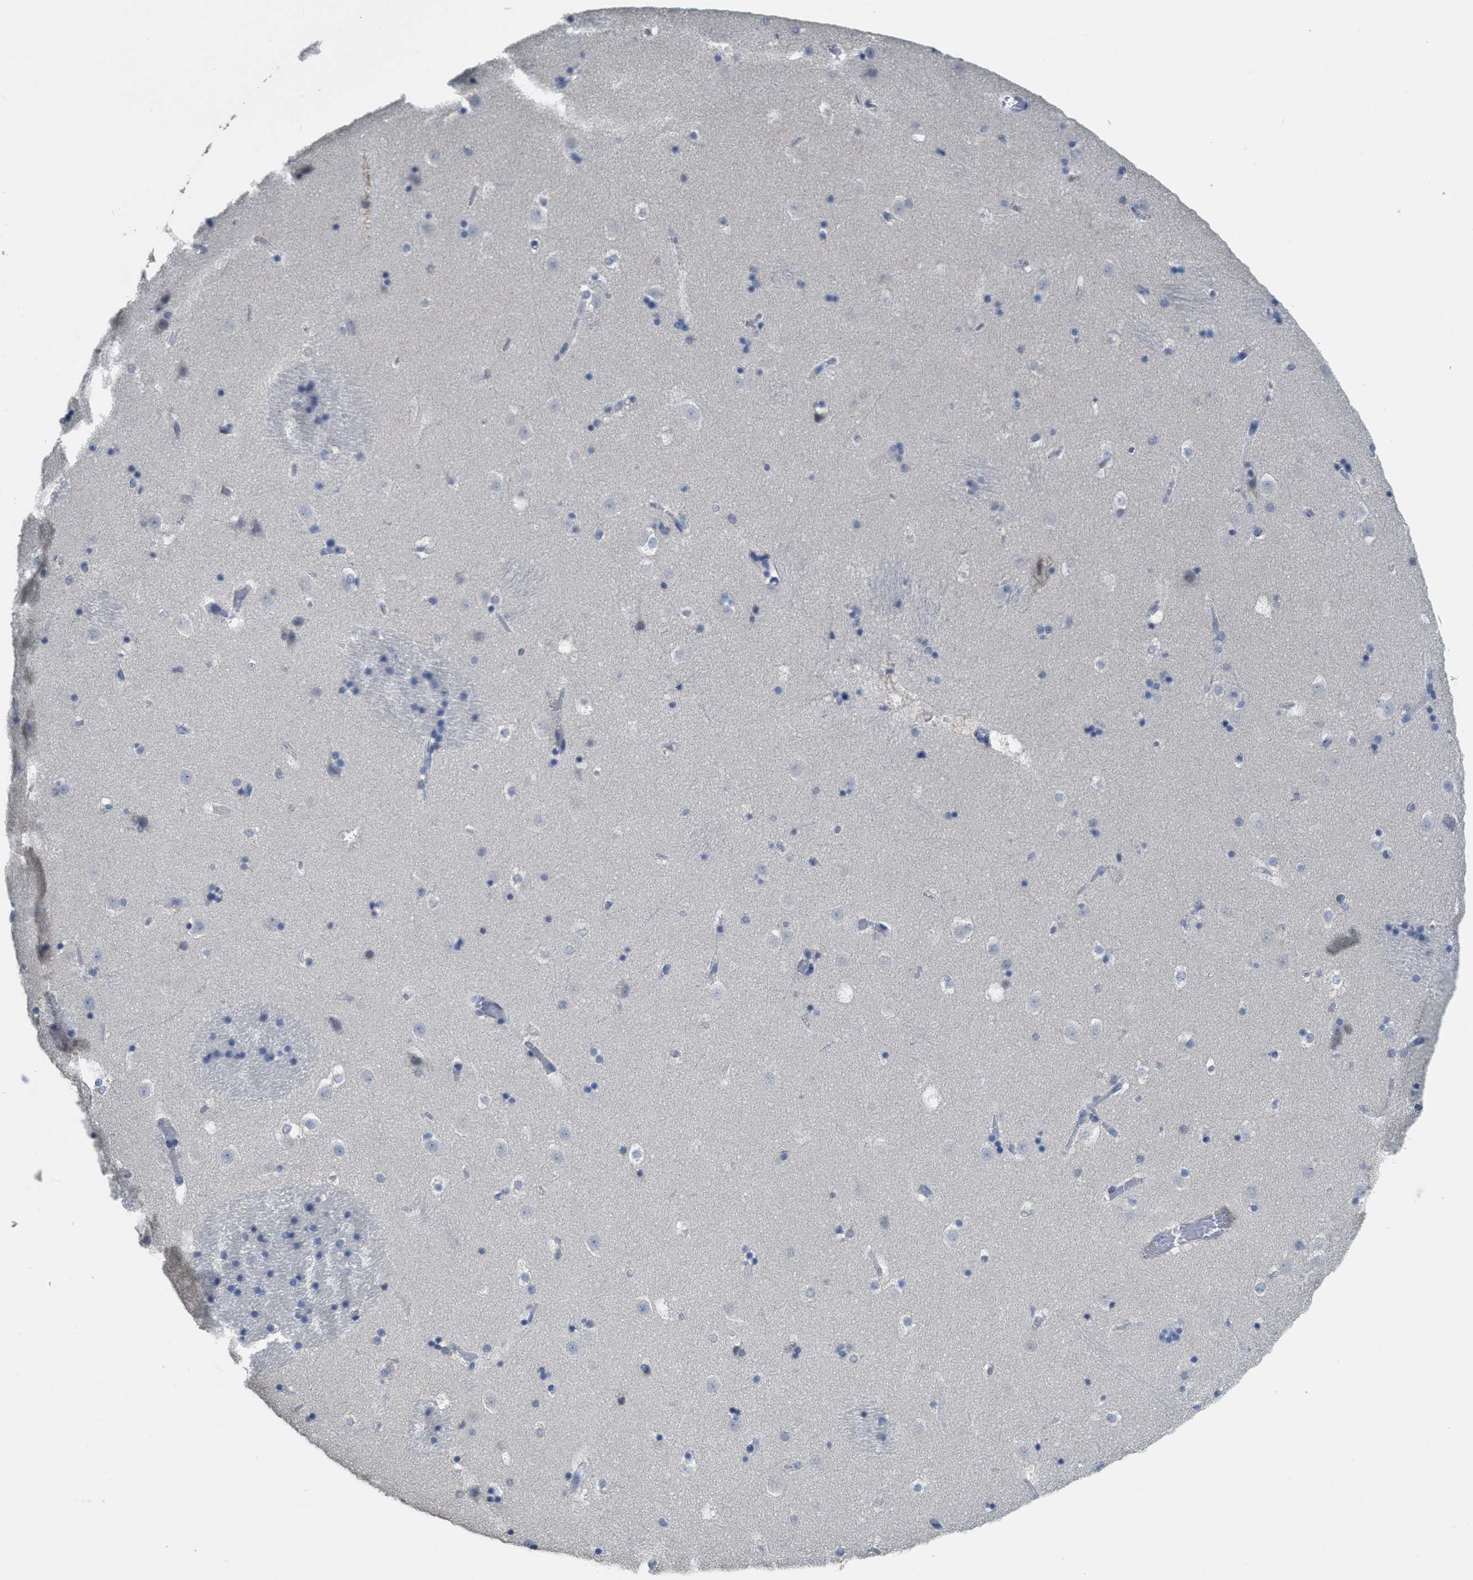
{"staining": {"intensity": "negative", "quantity": "none", "location": "none"}, "tissue": "caudate", "cell_type": "Glial cells", "image_type": "normal", "snomed": [{"axis": "morphology", "description": "Normal tissue, NOS"}, {"axis": "topography", "description": "Lateral ventricle wall"}], "caption": "Histopathology image shows no protein expression in glial cells of unremarkable caudate.", "gene": "SFXN2", "patient": {"sex": "male", "age": 45}}